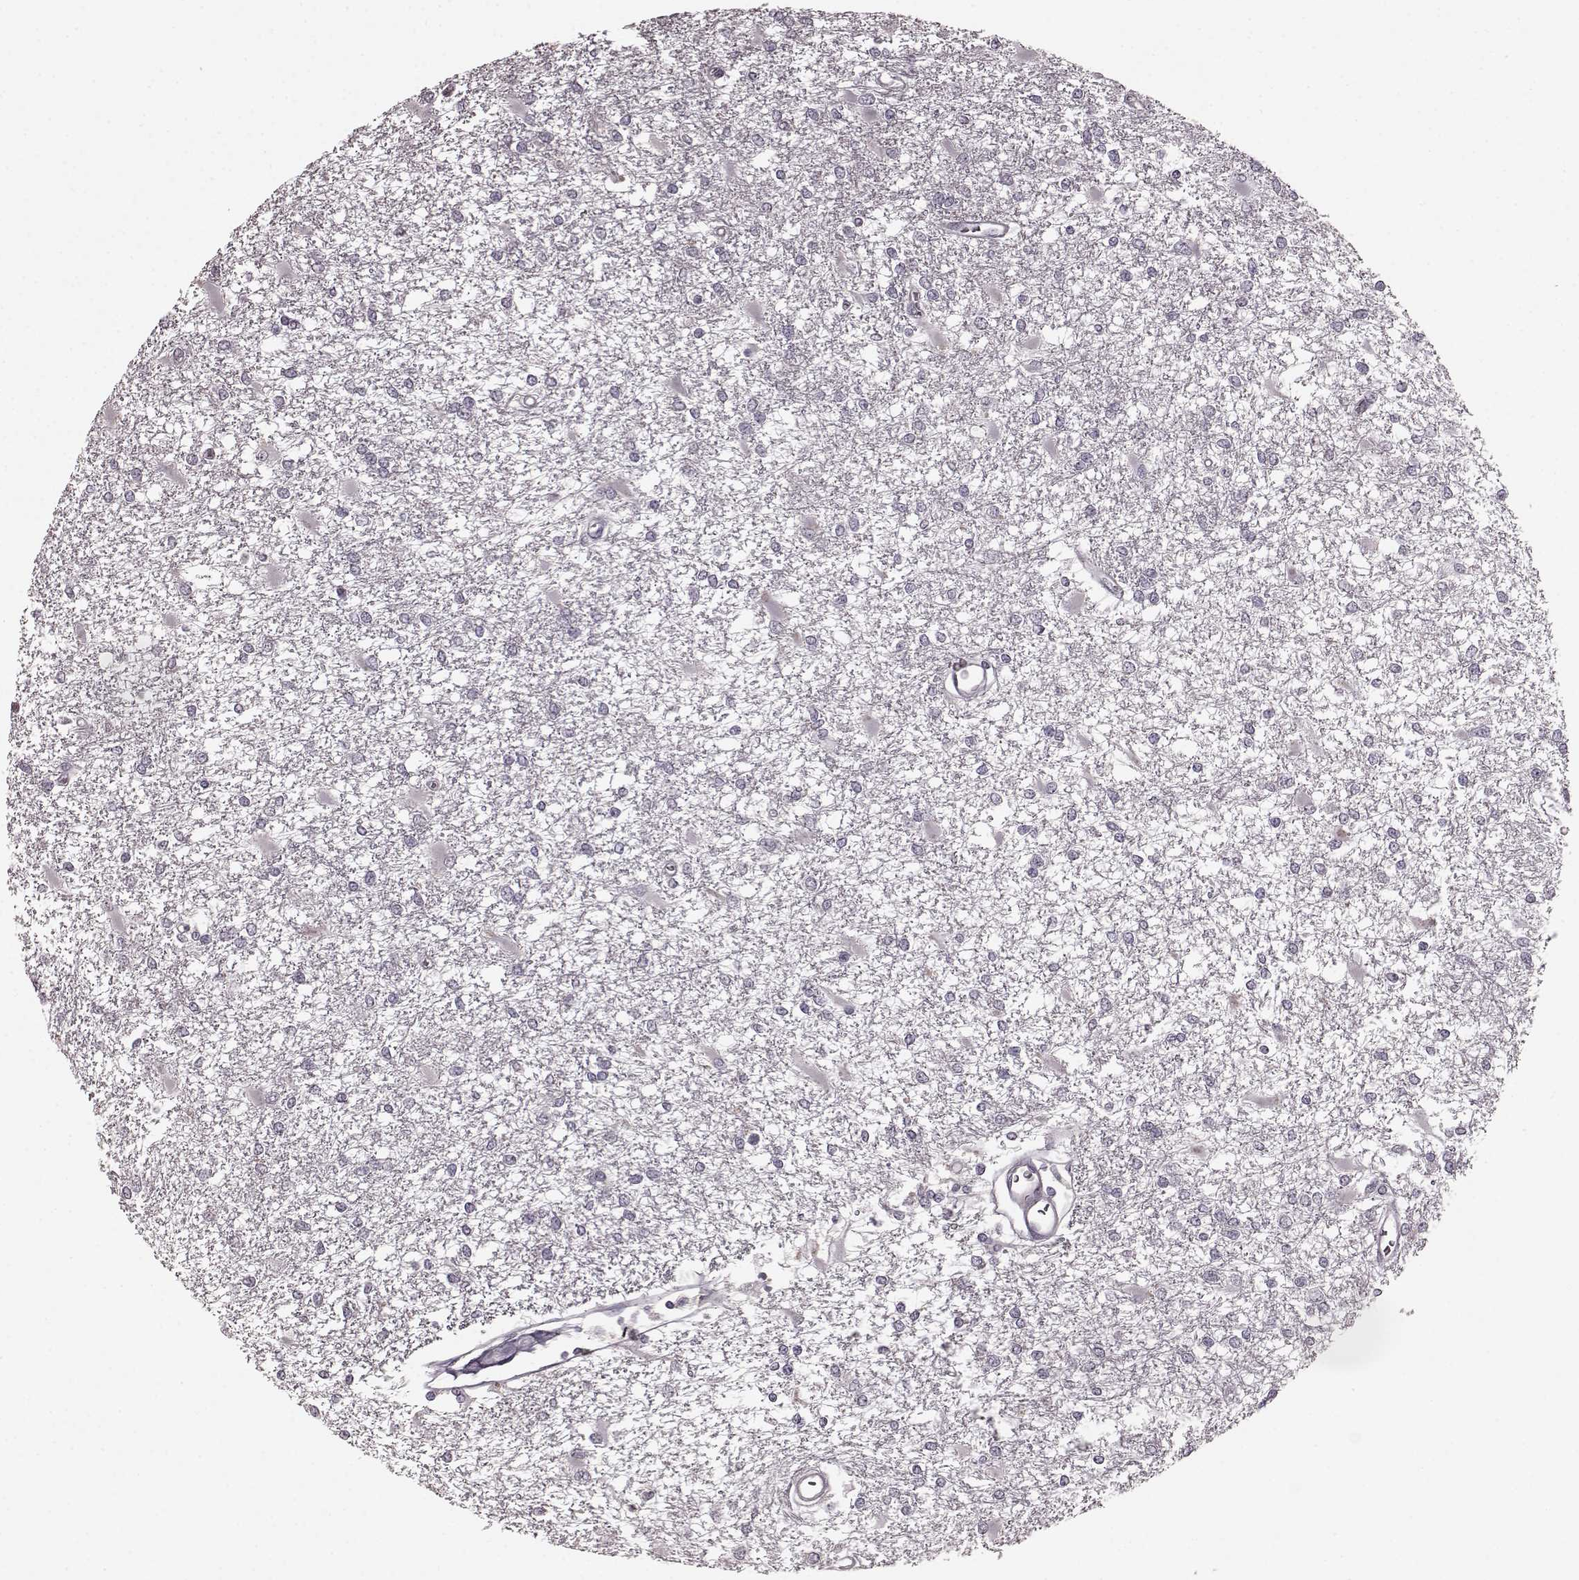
{"staining": {"intensity": "negative", "quantity": "none", "location": "none"}, "tissue": "glioma", "cell_type": "Tumor cells", "image_type": "cancer", "snomed": [{"axis": "morphology", "description": "Glioma, malignant, High grade"}, {"axis": "topography", "description": "Cerebral cortex"}], "caption": "A micrograph of glioma stained for a protein shows no brown staining in tumor cells. The staining was performed using DAB (3,3'-diaminobenzidine) to visualize the protein expression in brown, while the nuclei were stained in blue with hematoxylin (Magnification: 20x).", "gene": "CD28", "patient": {"sex": "male", "age": 79}}